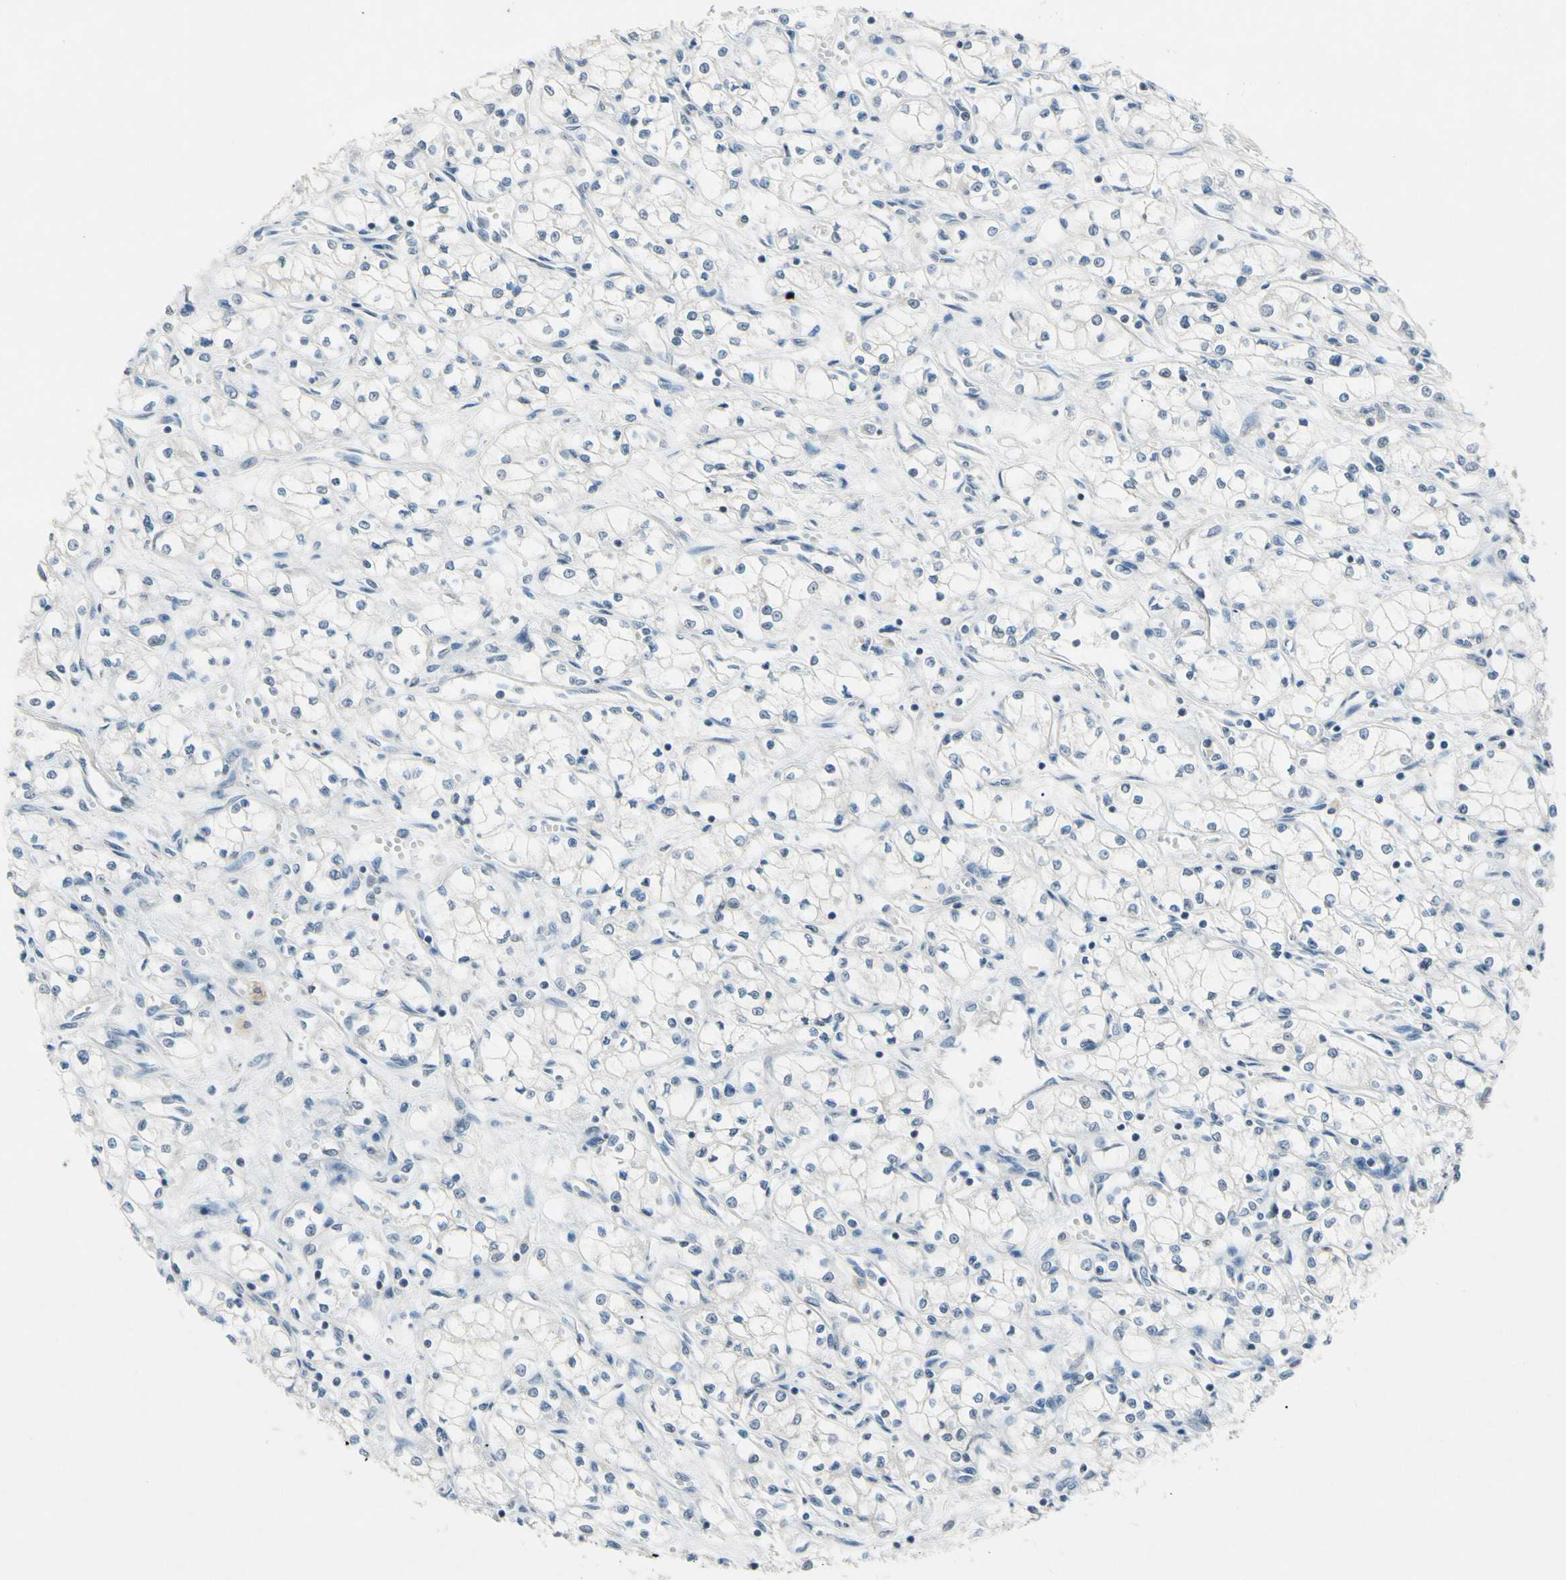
{"staining": {"intensity": "negative", "quantity": "none", "location": "none"}, "tissue": "renal cancer", "cell_type": "Tumor cells", "image_type": "cancer", "snomed": [{"axis": "morphology", "description": "Normal tissue, NOS"}, {"axis": "morphology", "description": "Adenocarcinoma, NOS"}, {"axis": "topography", "description": "Kidney"}], "caption": "Immunohistochemistry (IHC) histopathology image of neoplastic tissue: human renal cancer stained with DAB shows no significant protein staining in tumor cells.", "gene": "PIP5K1B", "patient": {"sex": "male", "age": 59}}